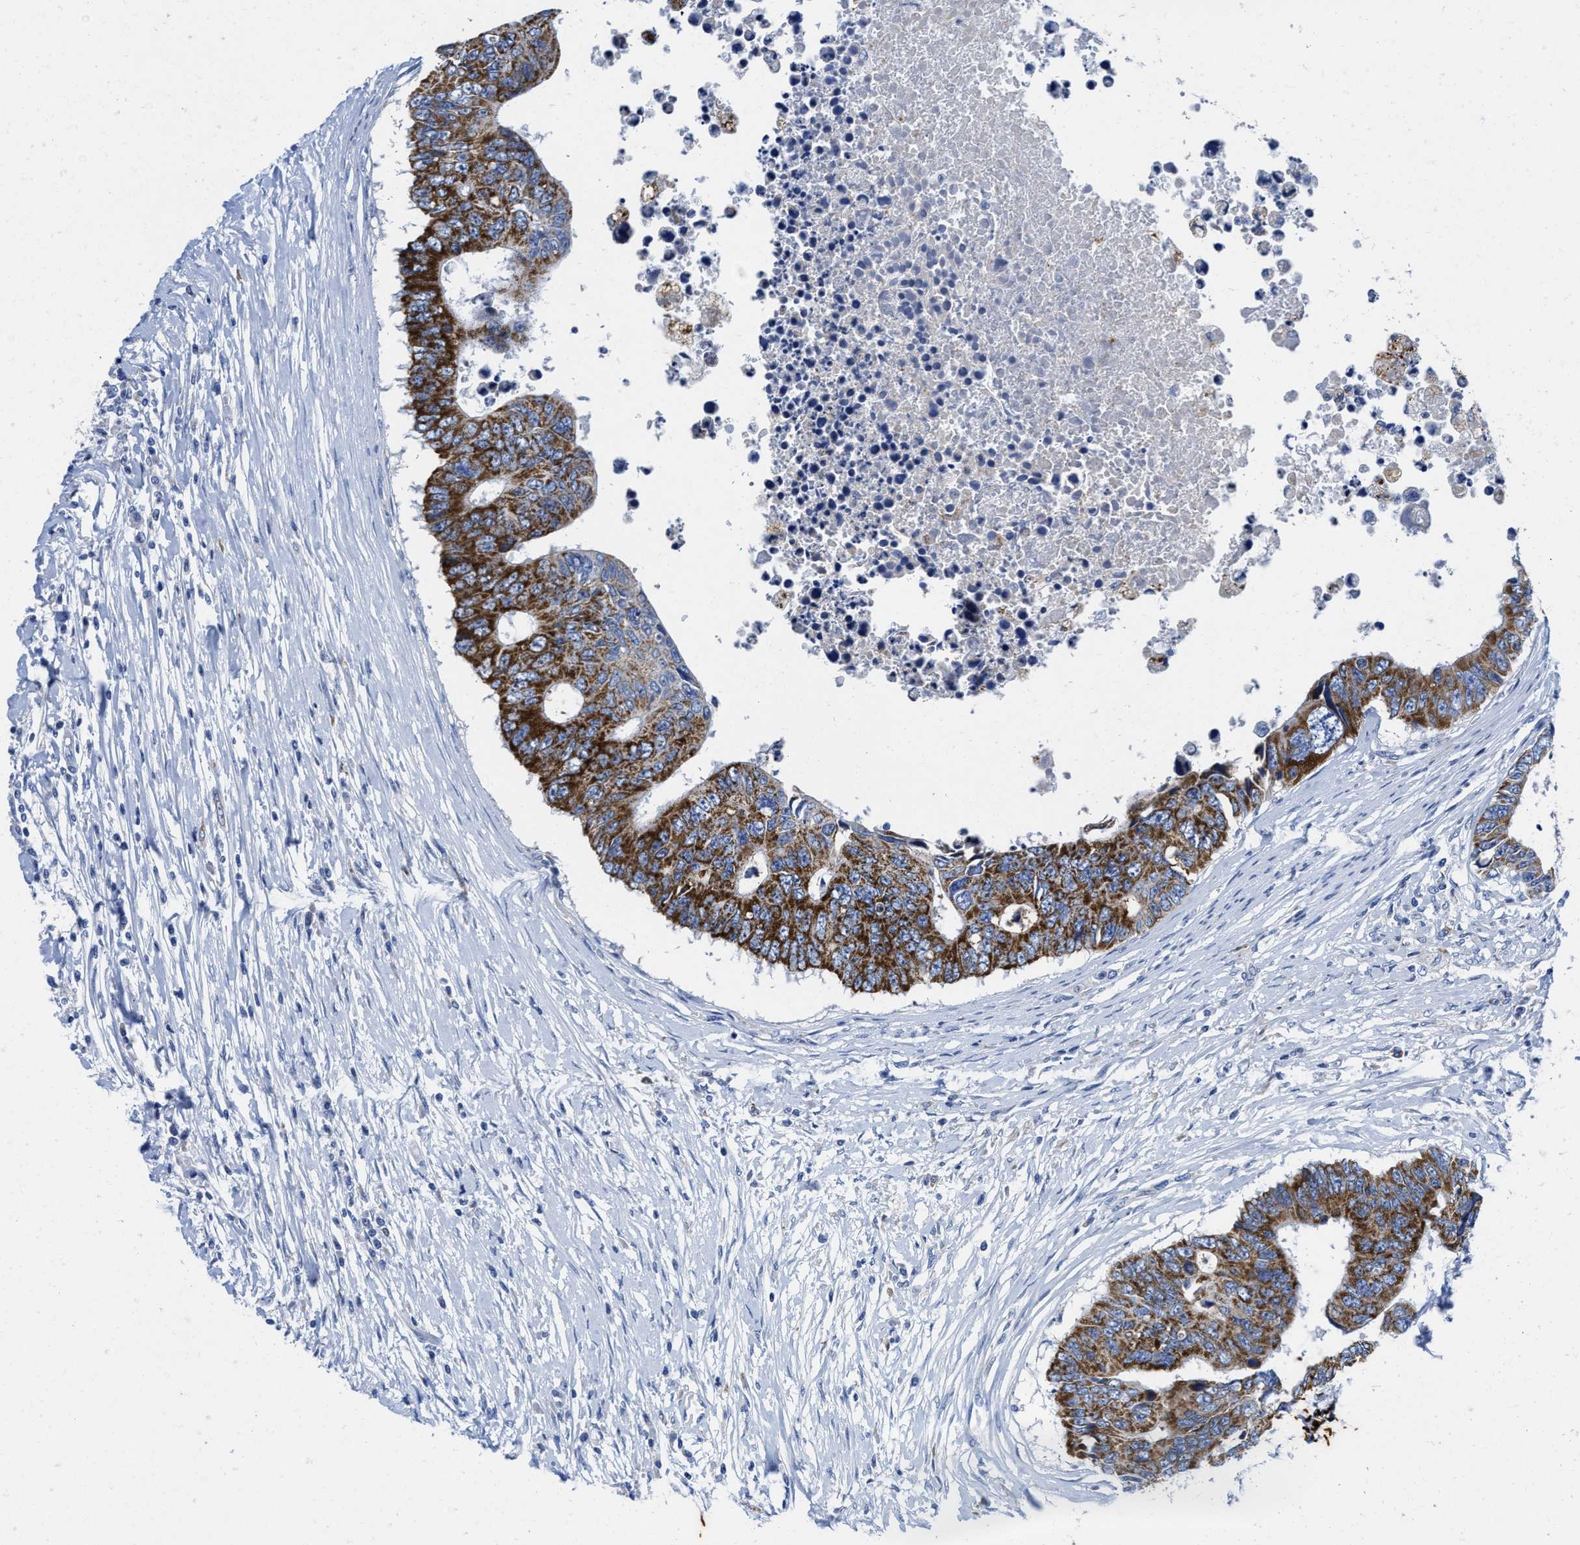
{"staining": {"intensity": "strong", "quantity": ">75%", "location": "cytoplasmic/membranous"}, "tissue": "colorectal cancer", "cell_type": "Tumor cells", "image_type": "cancer", "snomed": [{"axis": "morphology", "description": "Adenocarcinoma, NOS"}, {"axis": "topography", "description": "Rectum"}], "caption": "Immunohistochemistry of human adenocarcinoma (colorectal) demonstrates high levels of strong cytoplasmic/membranous positivity in about >75% of tumor cells.", "gene": "TBRG4", "patient": {"sex": "male", "age": 84}}